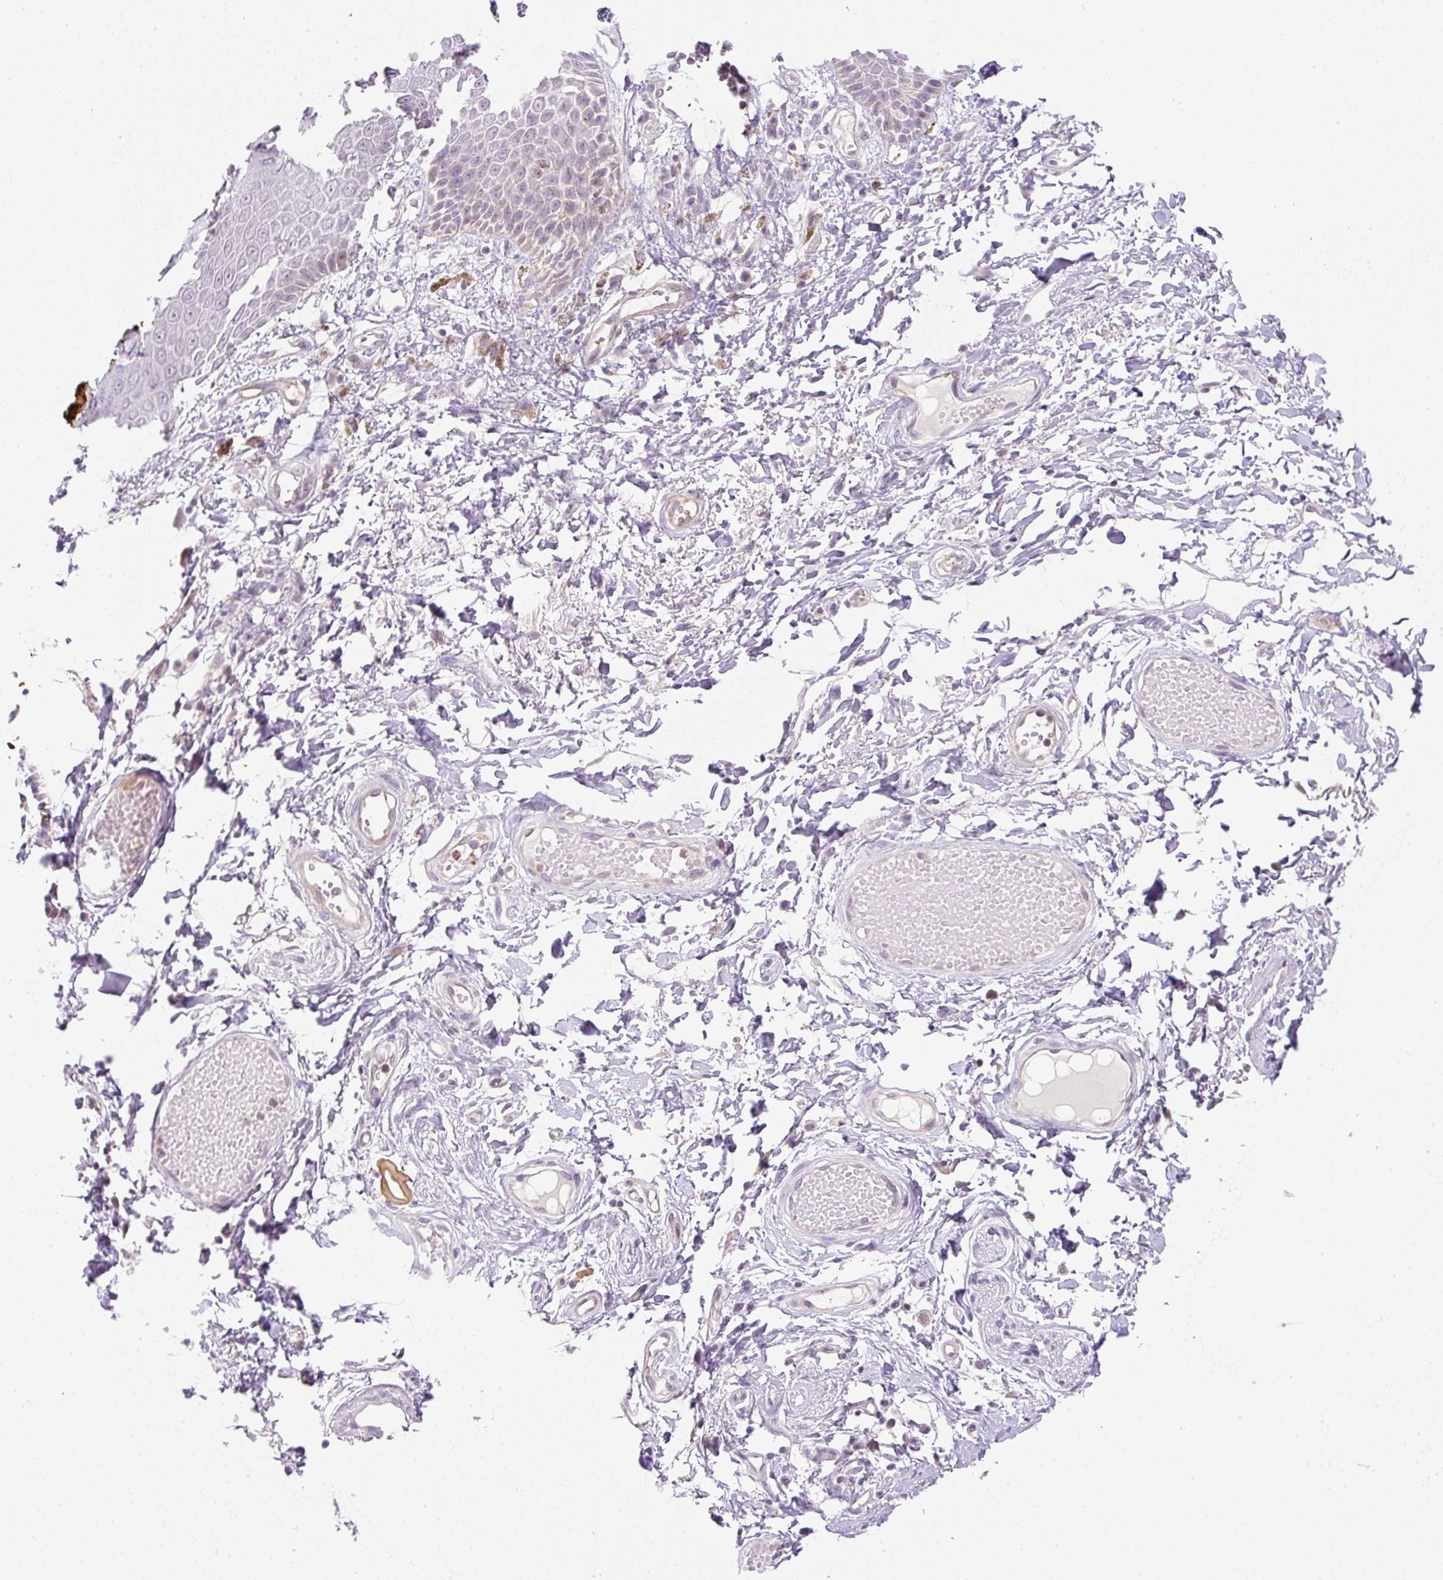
{"staining": {"intensity": "weak", "quantity": "<25%", "location": "cytoplasmic/membranous"}, "tissue": "skin", "cell_type": "Epidermal cells", "image_type": "normal", "snomed": [{"axis": "morphology", "description": "Normal tissue, NOS"}, {"axis": "topography", "description": "Anal"}, {"axis": "topography", "description": "Peripheral nerve tissue"}], "caption": "The histopathology image reveals no significant positivity in epidermal cells of skin.", "gene": "OMA1", "patient": {"sex": "male", "age": 78}}